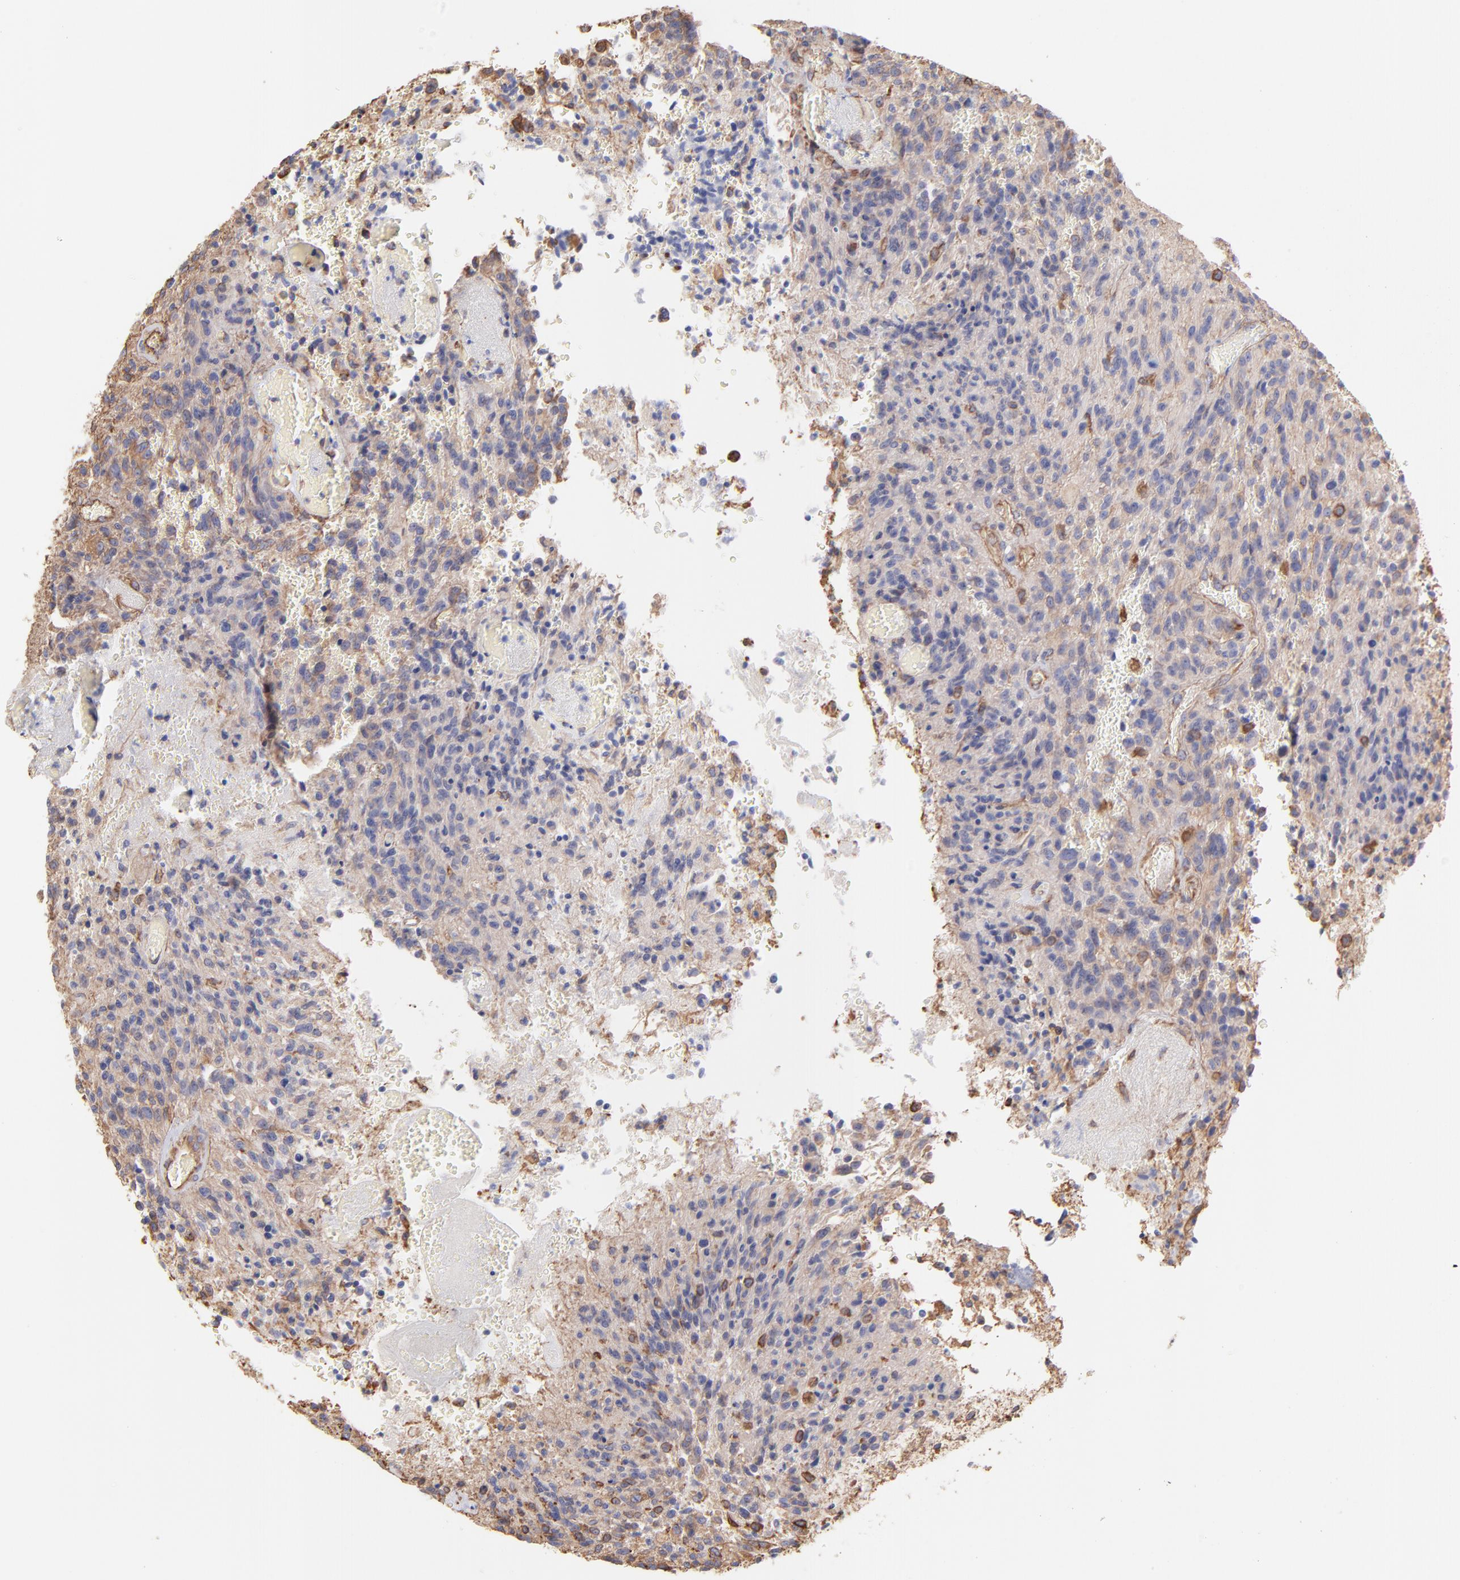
{"staining": {"intensity": "moderate", "quantity": ">75%", "location": "cytoplasmic/membranous"}, "tissue": "glioma", "cell_type": "Tumor cells", "image_type": "cancer", "snomed": [{"axis": "morphology", "description": "Normal tissue, NOS"}, {"axis": "morphology", "description": "Glioma, malignant, High grade"}, {"axis": "topography", "description": "Cerebral cortex"}], "caption": "Protein expression analysis of human malignant glioma (high-grade) reveals moderate cytoplasmic/membranous positivity in approximately >75% of tumor cells. The protein is stained brown, and the nuclei are stained in blue (DAB IHC with brightfield microscopy, high magnification).", "gene": "PLEC", "patient": {"sex": "male", "age": 56}}